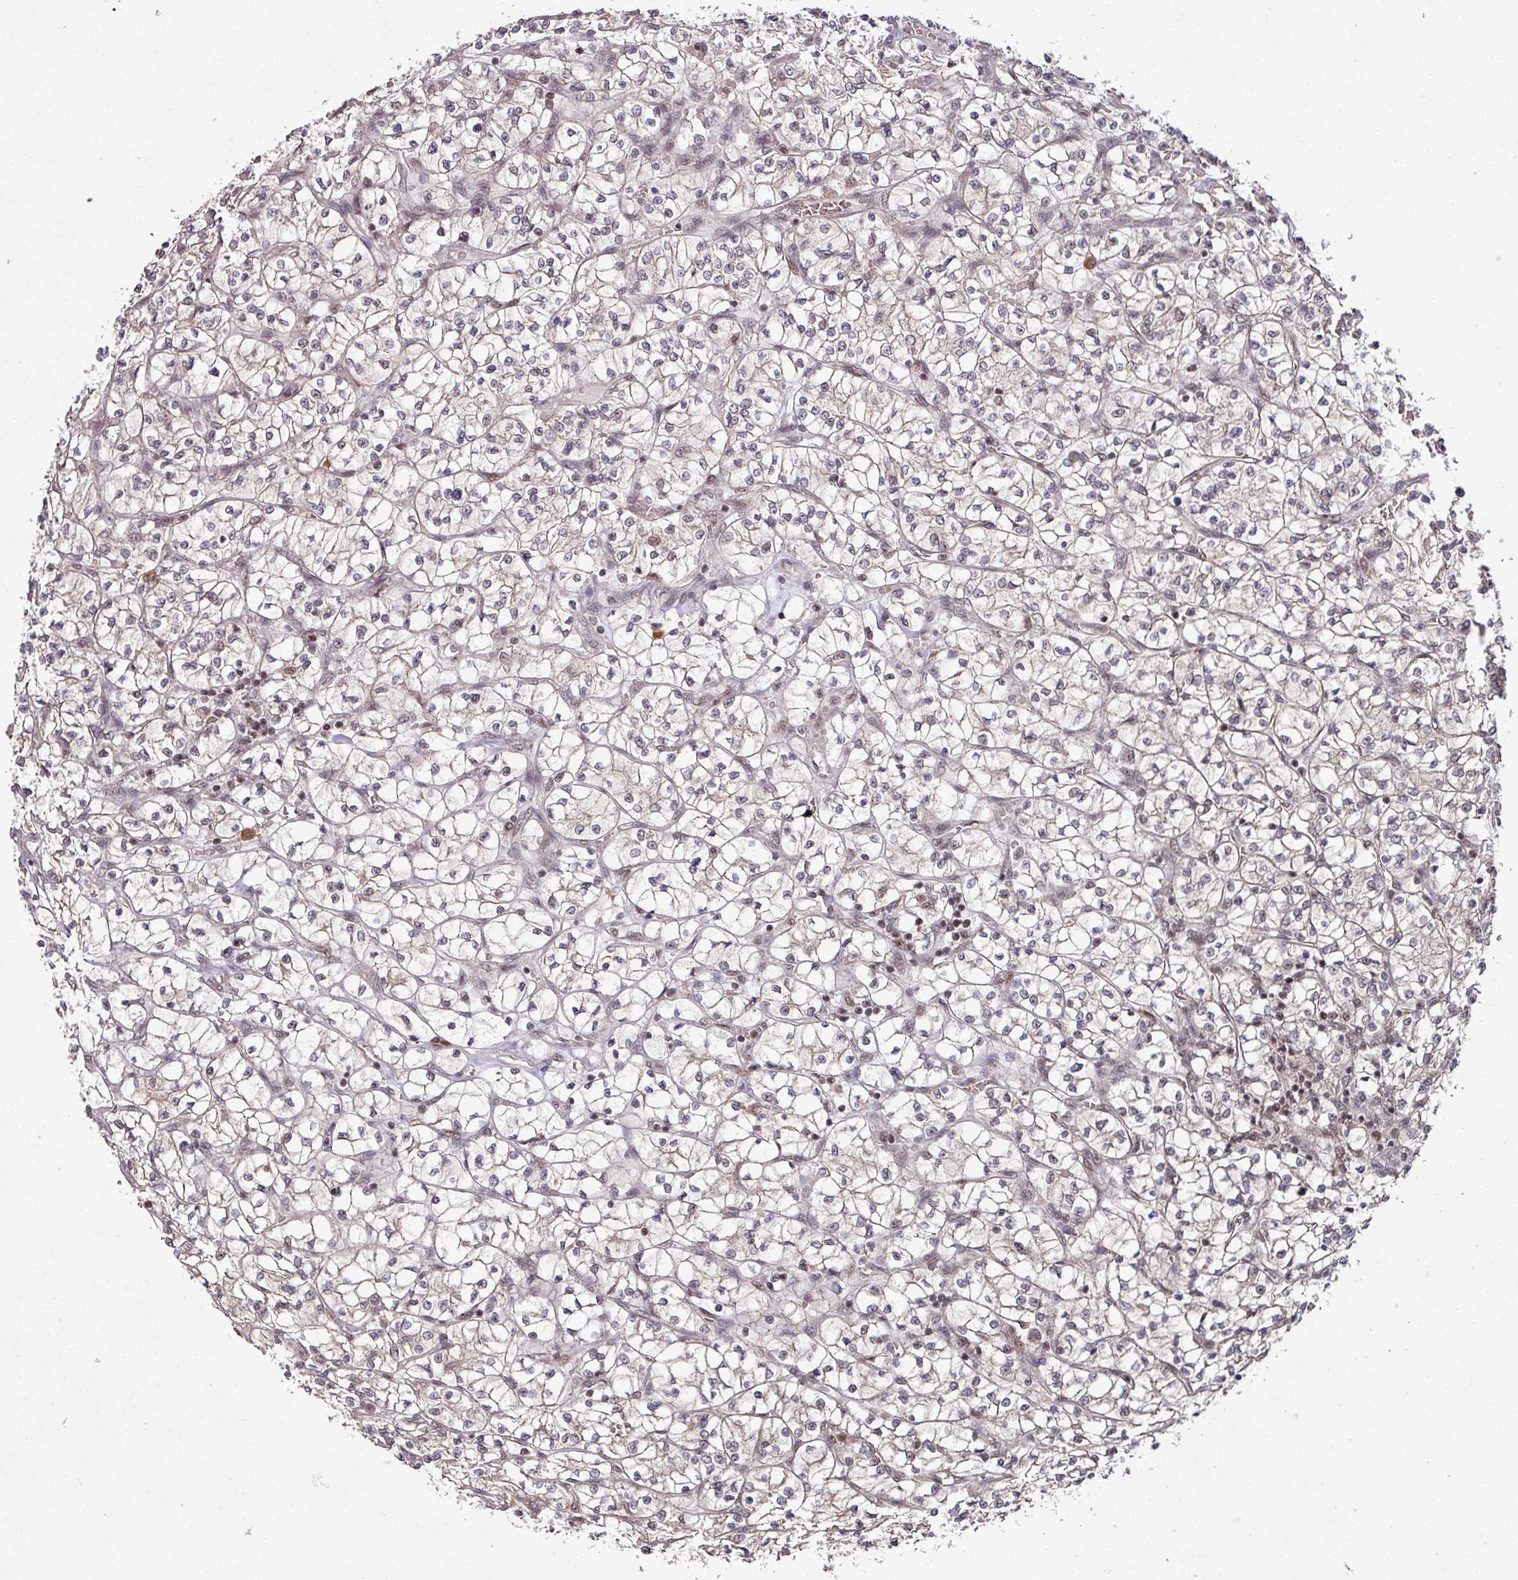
{"staining": {"intensity": "weak", "quantity": "25%-75%", "location": "cytoplasmic/membranous"}, "tissue": "renal cancer", "cell_type": "Tumor cells", "image_type": "cancer", "snomed": [{"axis": "morphology", "description": "Adenocarcinoma, NOS"}, {"axis": "topography", "description": "Kidney"}], "caption": "Immunohistochemical staining of human renal cancer reveals low levels of weak cytoplasmic/membranous protein positivity in approximately 25%-75% of tumor cells.", "gene": "PHF23", "patient": {"sex": "female", "age": 64}}